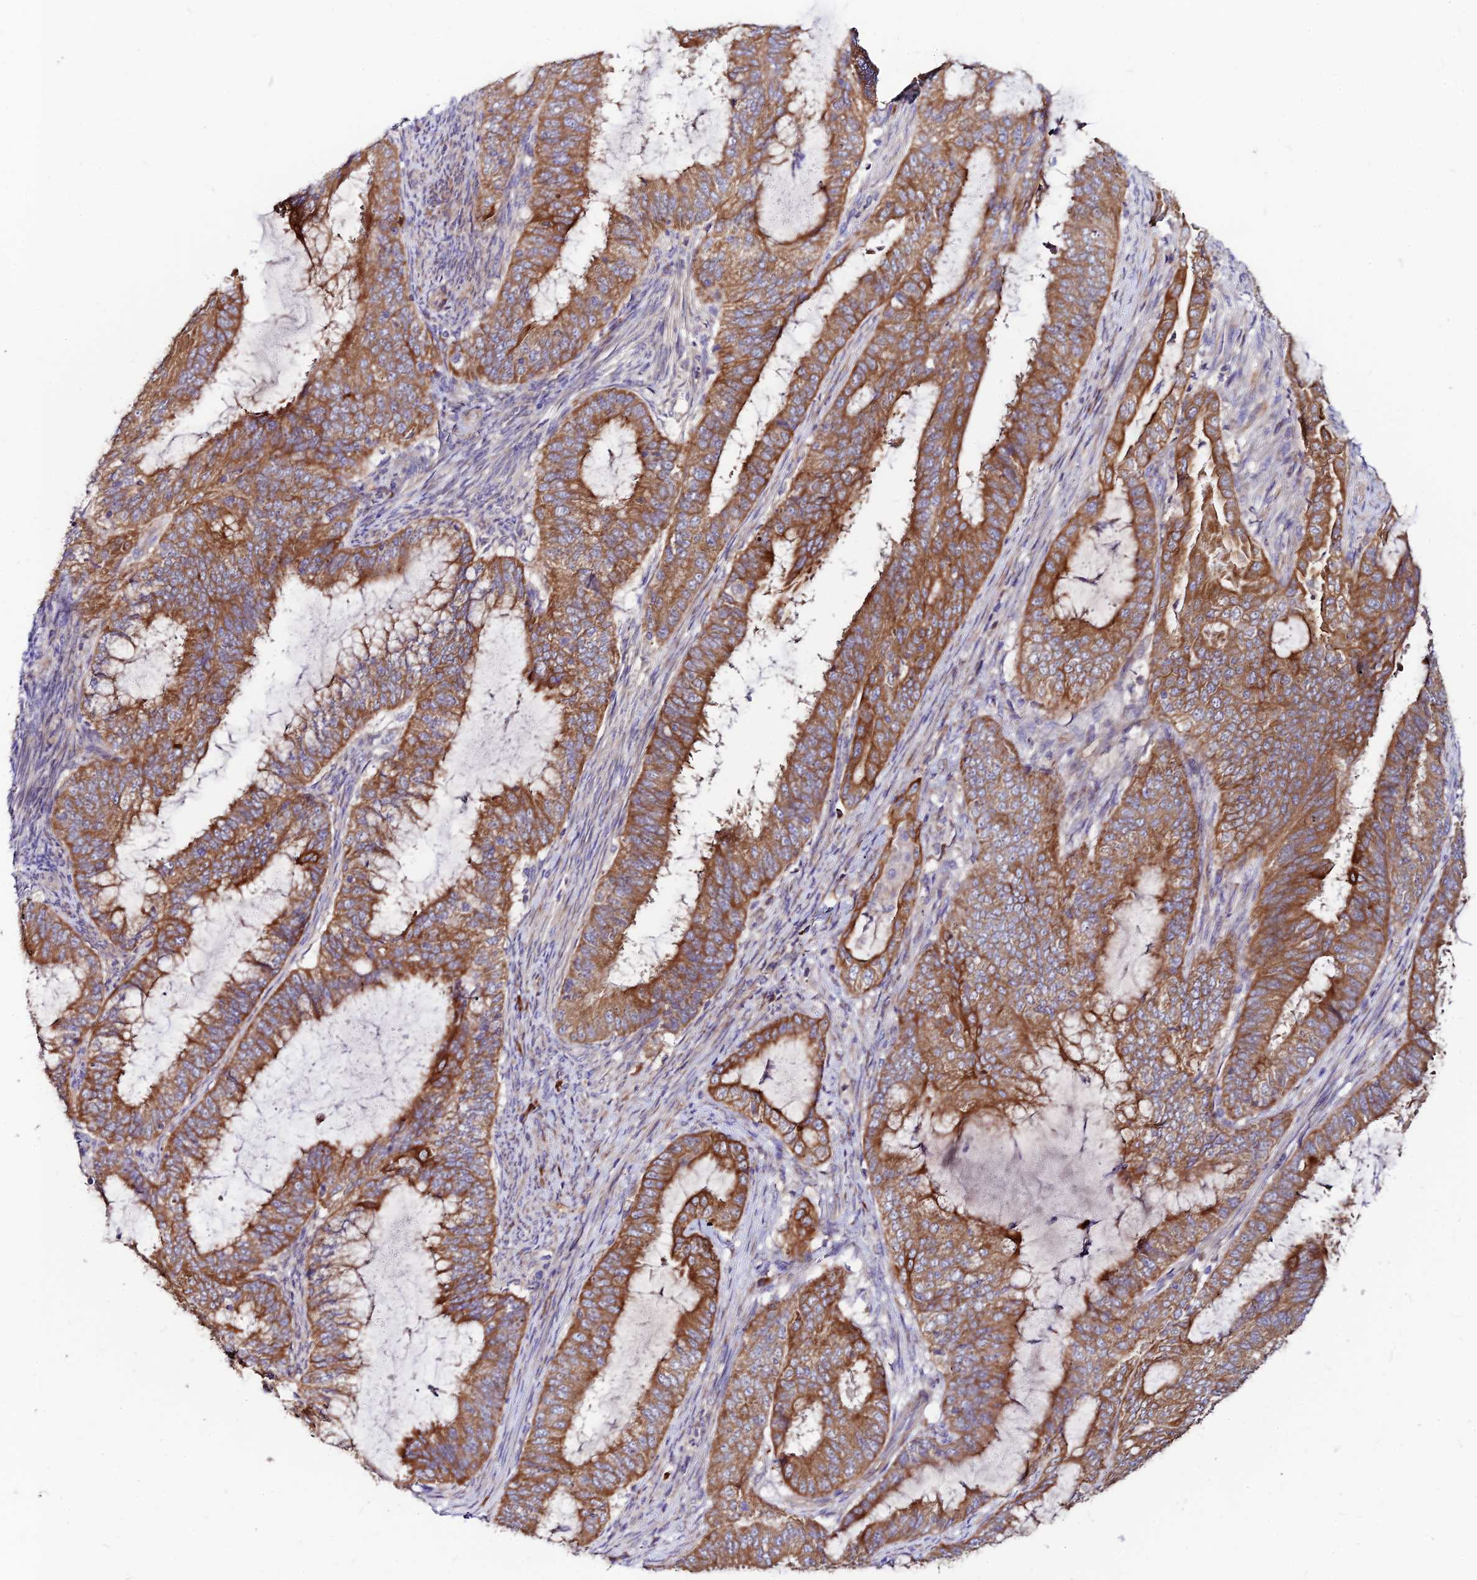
{"staining": {"intensity": "moderate", "quantity": ">75%", "location": "cytoplasmic/membranous"}, "tissue": "endometrial cancer", "cell_type": "Tumor cells", "image_type": "cancer", "snomed": [{"axis": "morphology", "description": "Adenocarcinoma, NOS"}, {"axis": "topography", "description": "Endometrium"}], "caption": "Endometrial cancer (adenocarcinoma) was stained to show a protein in brown. There is medium levels of moderate cytoplasmic/membranous positivity in about >75% of tumor cells. (brown staining indicates protein expression, while blue staining denotes nuclei).", "gene": "DENND2D", "patient": {"sex": "female", "age": 51}}